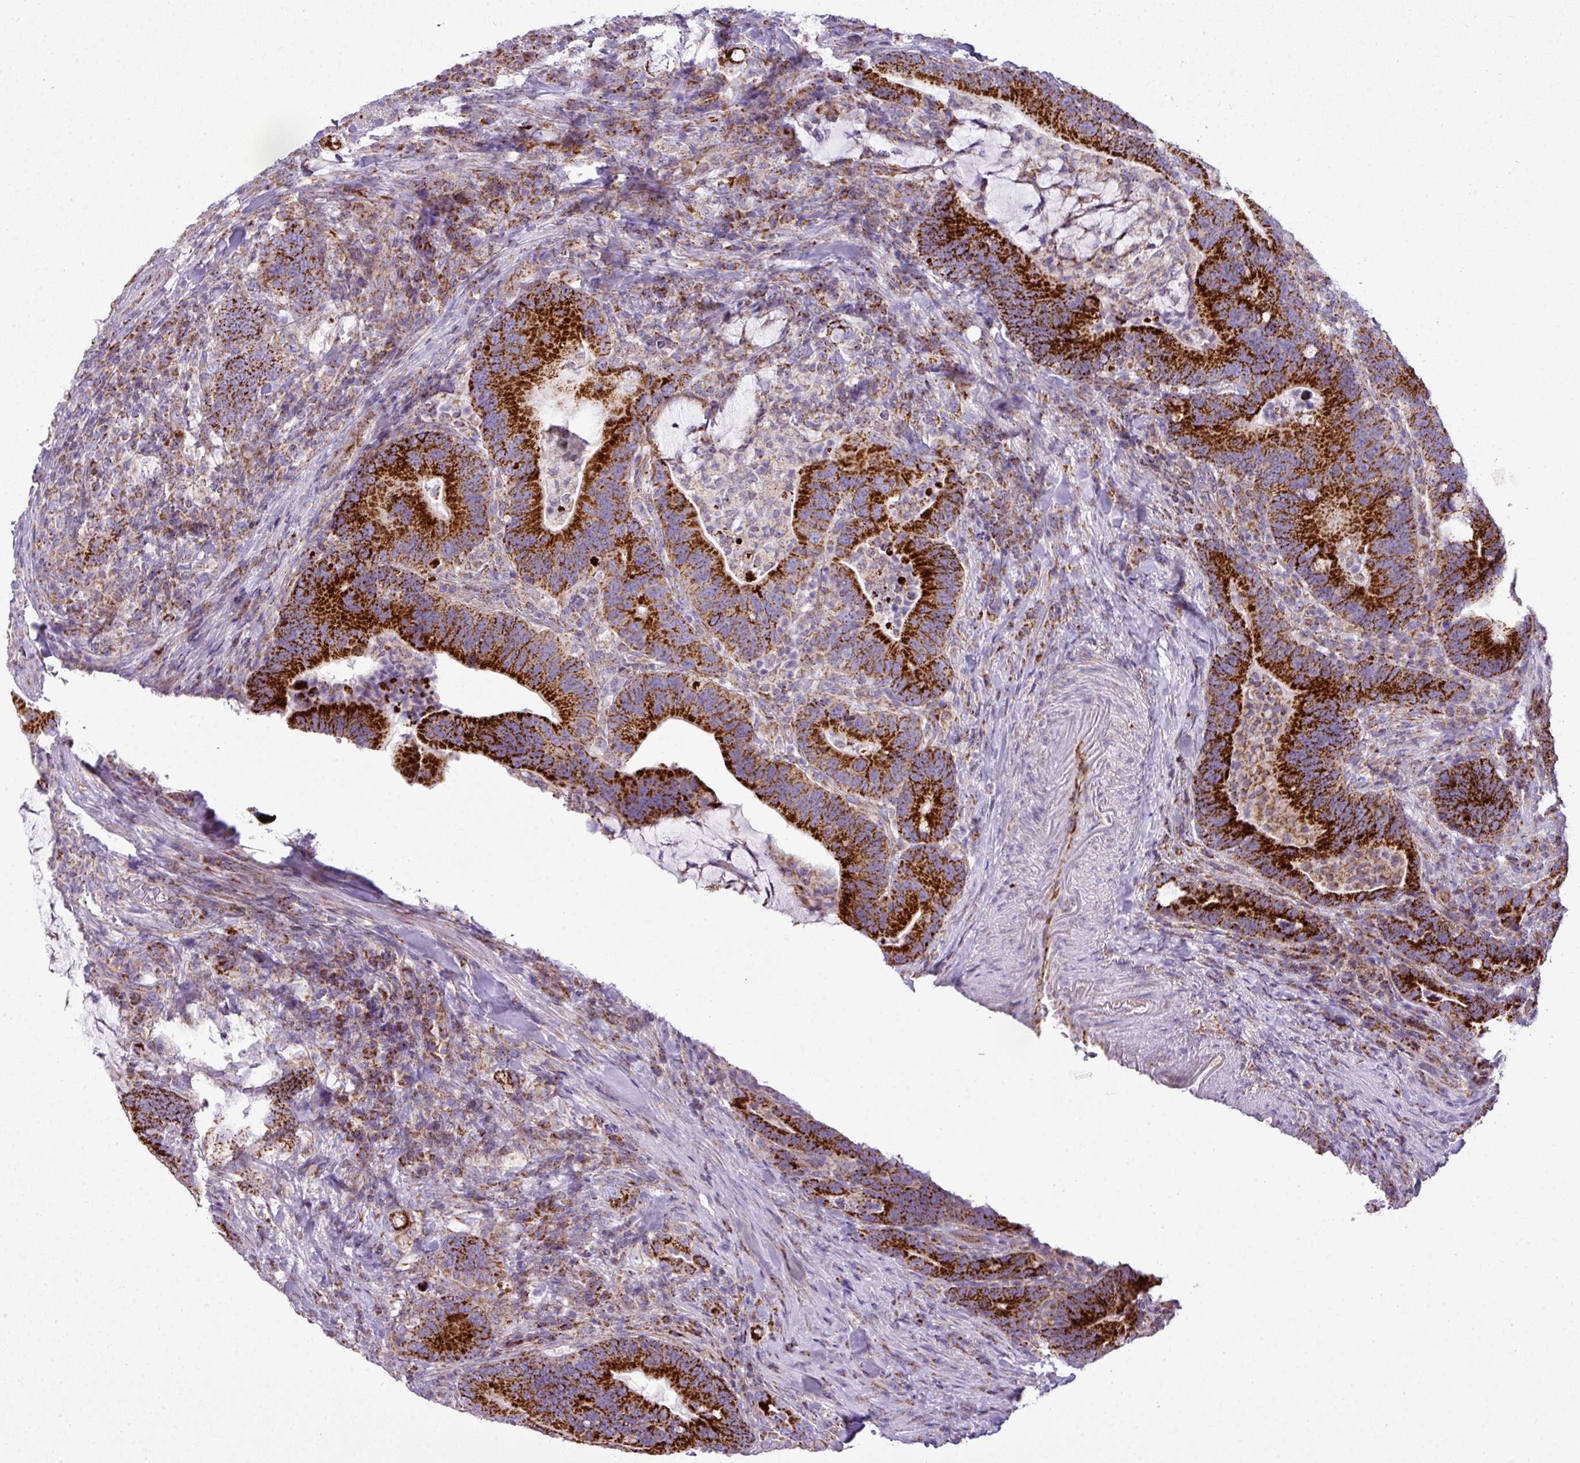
{"staining": {"intensity": "strong", "quantity": ">75%", "location": "cytoplasmic/membranous"}, "tissue": "colorectal cancer", "cell_type": "Tumor cells", "image_type": "cancer", "snomed": [{"axis": "morphology", "description": "Adenocarcinoma, NOS"}, {"axis": "topography", "description": "Colon"}], "caption": "Adenocarcinoma (colorectal) tissue displays strong cytoplasmic/membranous staining in approximately >75% of tumor cells, visualized by immunohistochemistry.", "gene": "ZNF81", "patient": {"sex": "female", "age": 66}}